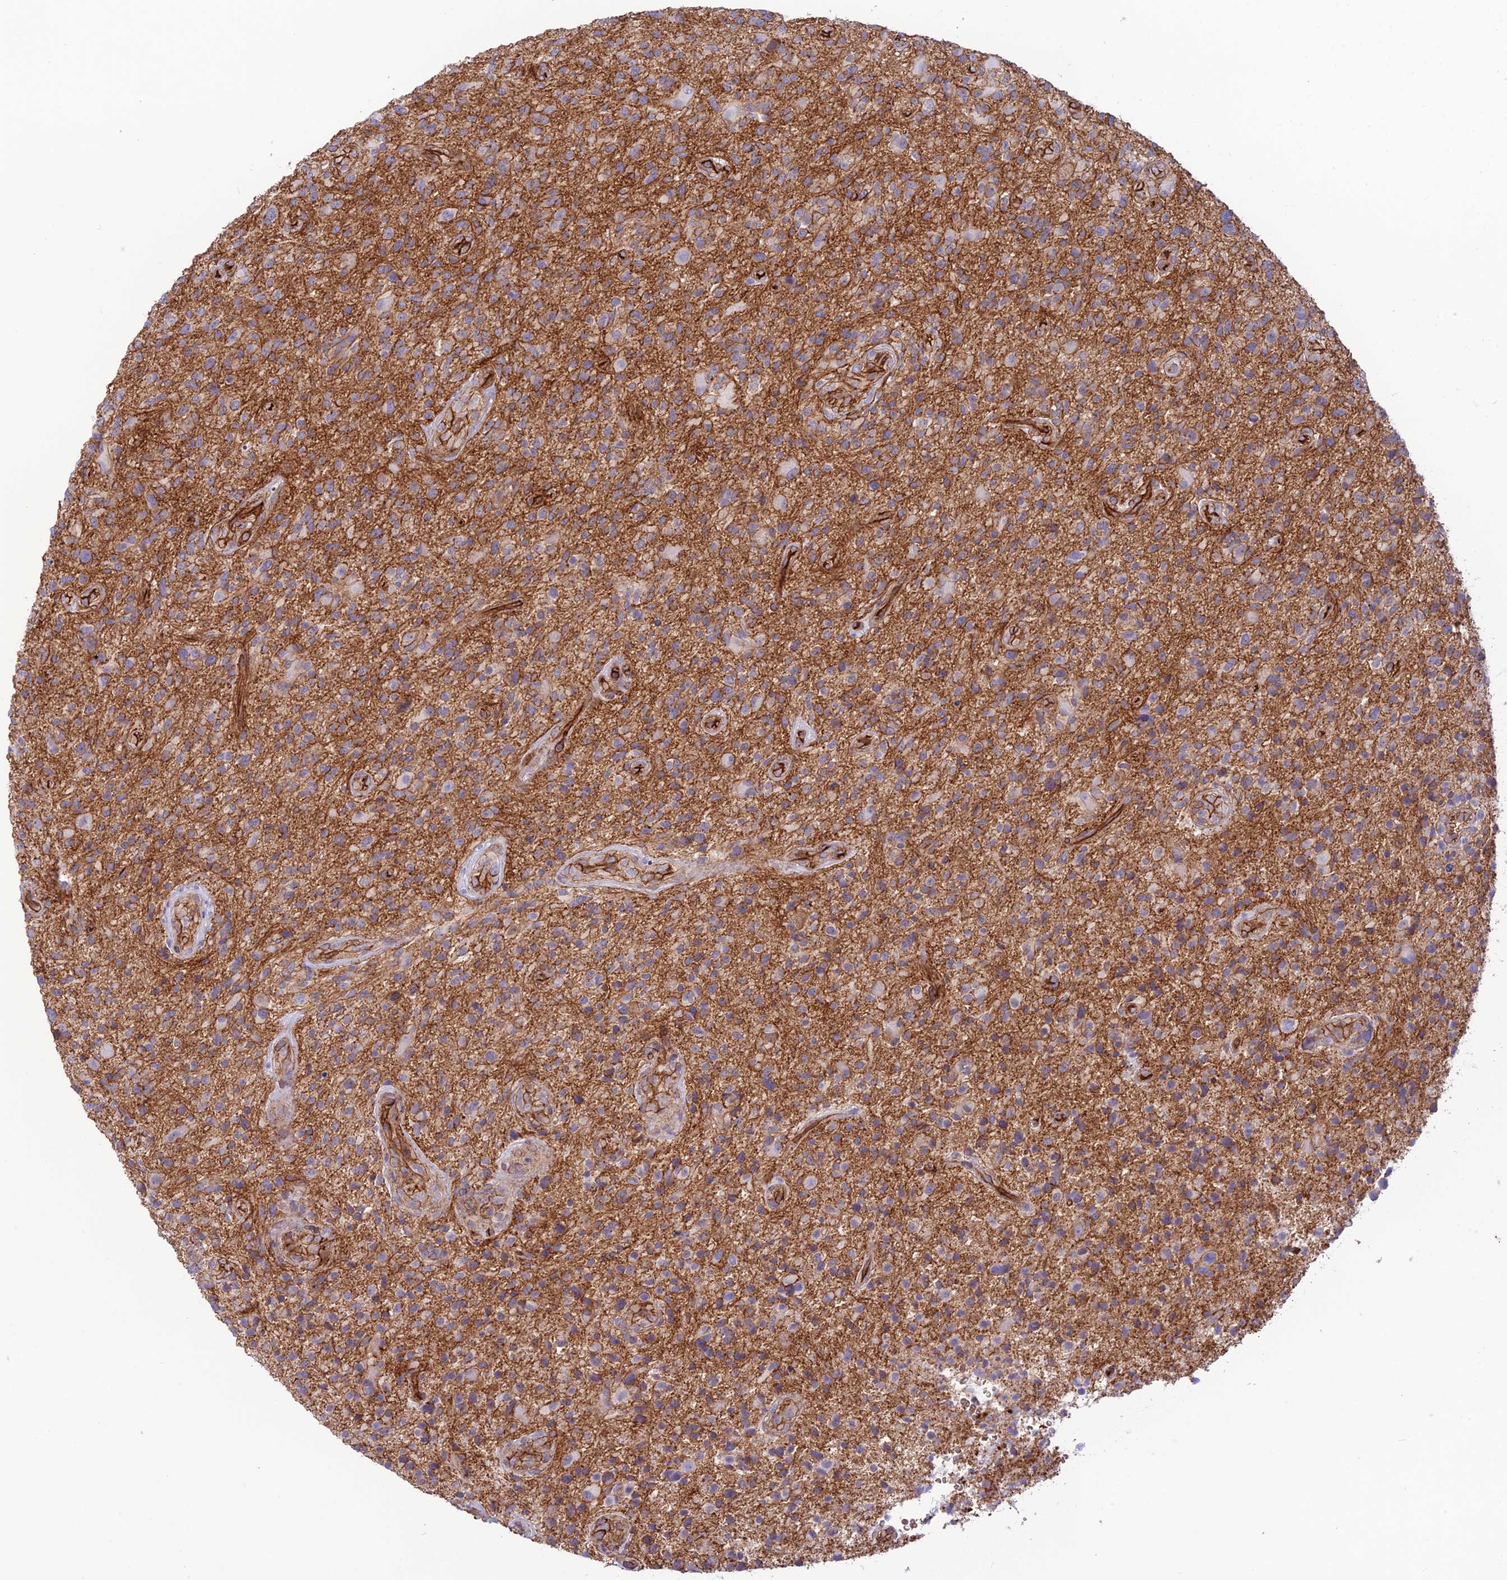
{"staining": {"intensity": "weak", "quantity": "25%-75%", "location": "cytoplasmic/membranous"}, "tissue": "glioma", "cell_type": "Tumor cells", "image_type": "cancer", "snomed": [{"axis": "morphology", "description": "Glioma, malignant, High grade"}, {"axis": "topography", "description": "Brain"}], "caption": "About 25%-75% of tumor cells in human malignant high-grade glioma display weak cytoplasmic/membranous protein expression as visualized by brown immunohistochemical staining.", "gene": "YPEL5", "patient": {"sex": "male", "age": 47}}